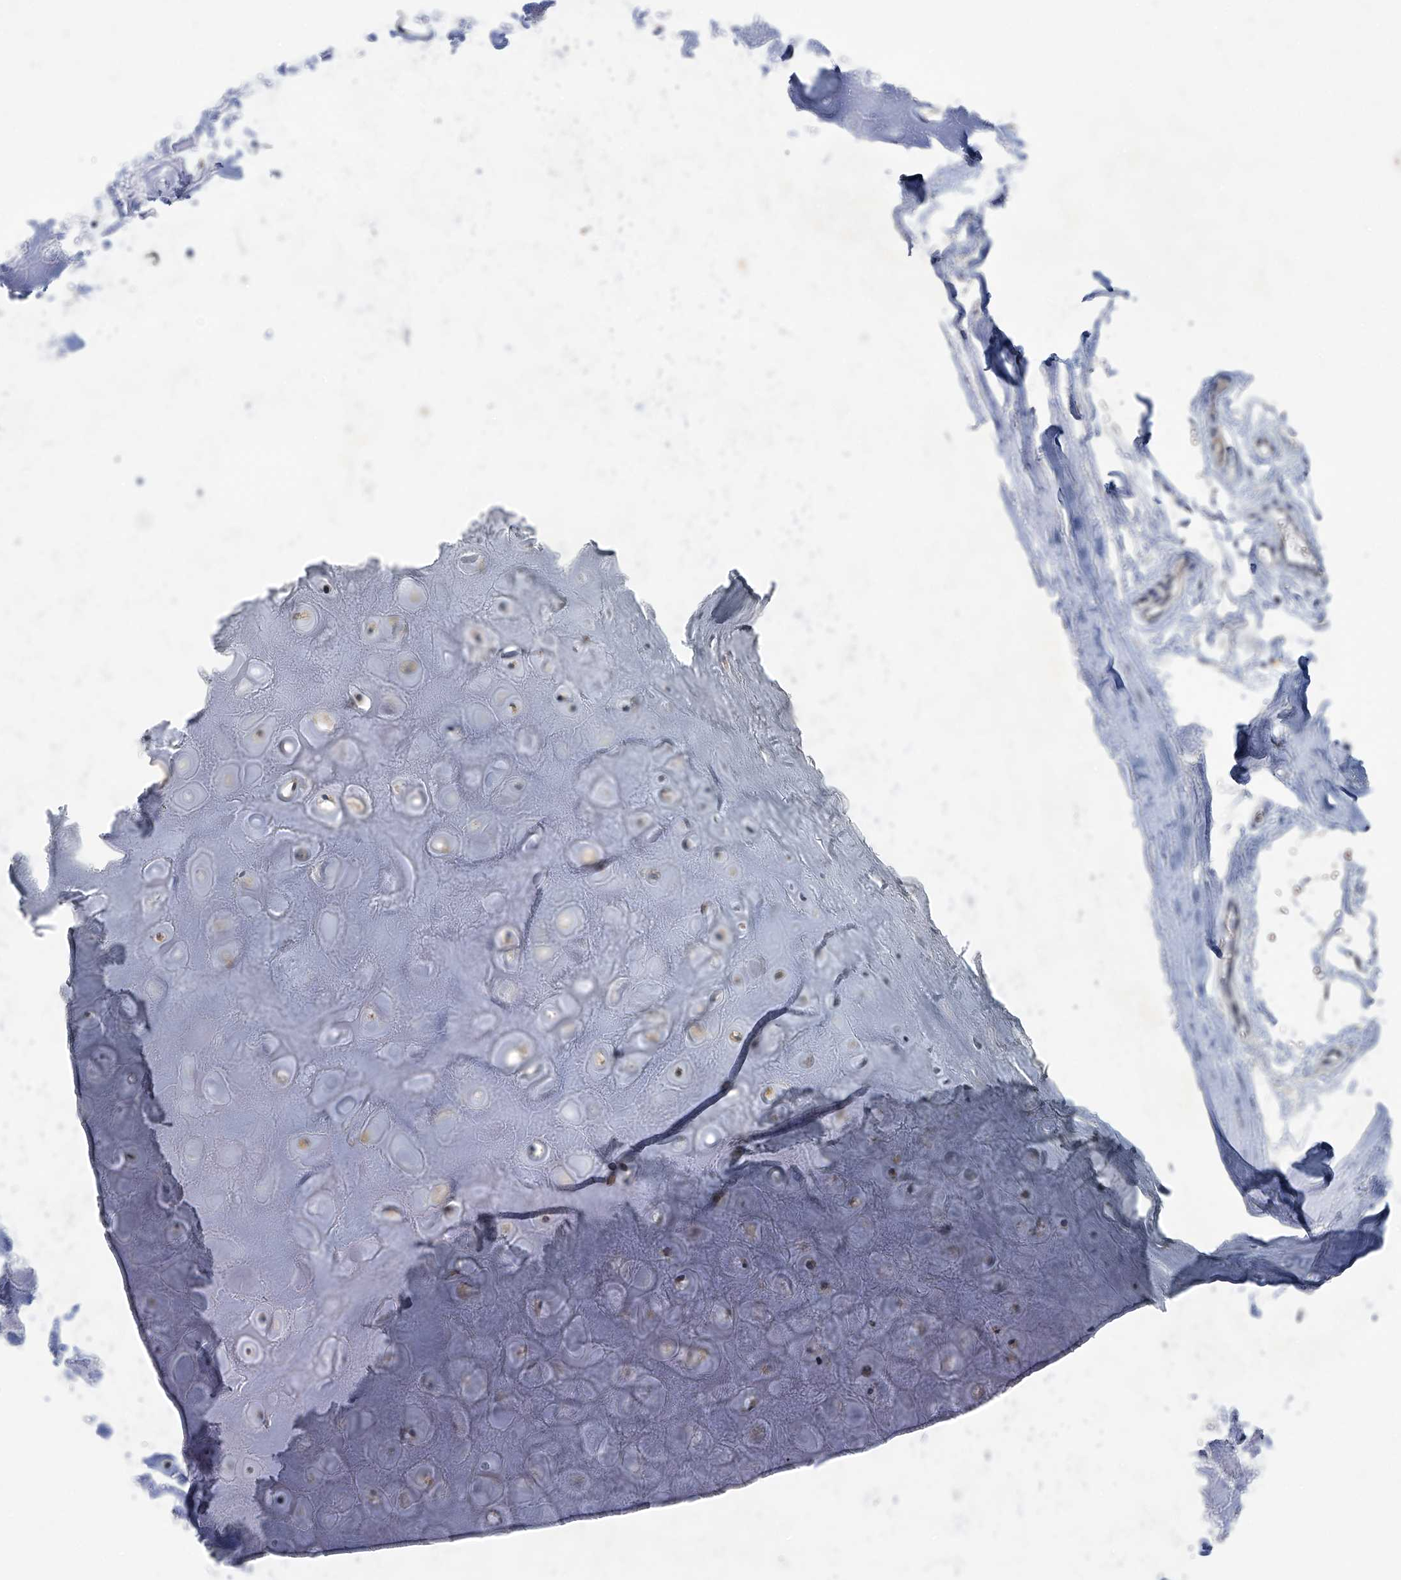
{"staining": {"intensity": "negative", "quantity": "none", "location": "none"}, "tissue": "adipose tissue", "cell_type": "Adipocytes", "image_type": "normal", "snomed": [{"axis": "morphology", "description": "Normal tissue, NOS"}, {"axis": "morphology", "description": "Basal cell carcinoma"}, {"axis": "topography", "description": "Skin"}], "caption": "Human adipose tissue stained for a protein using immunohistochemistry (IHC) displays no staining in adipocytes.", "gene": "AKNAD1", "patient": {"sex": "female", "age": 89}}